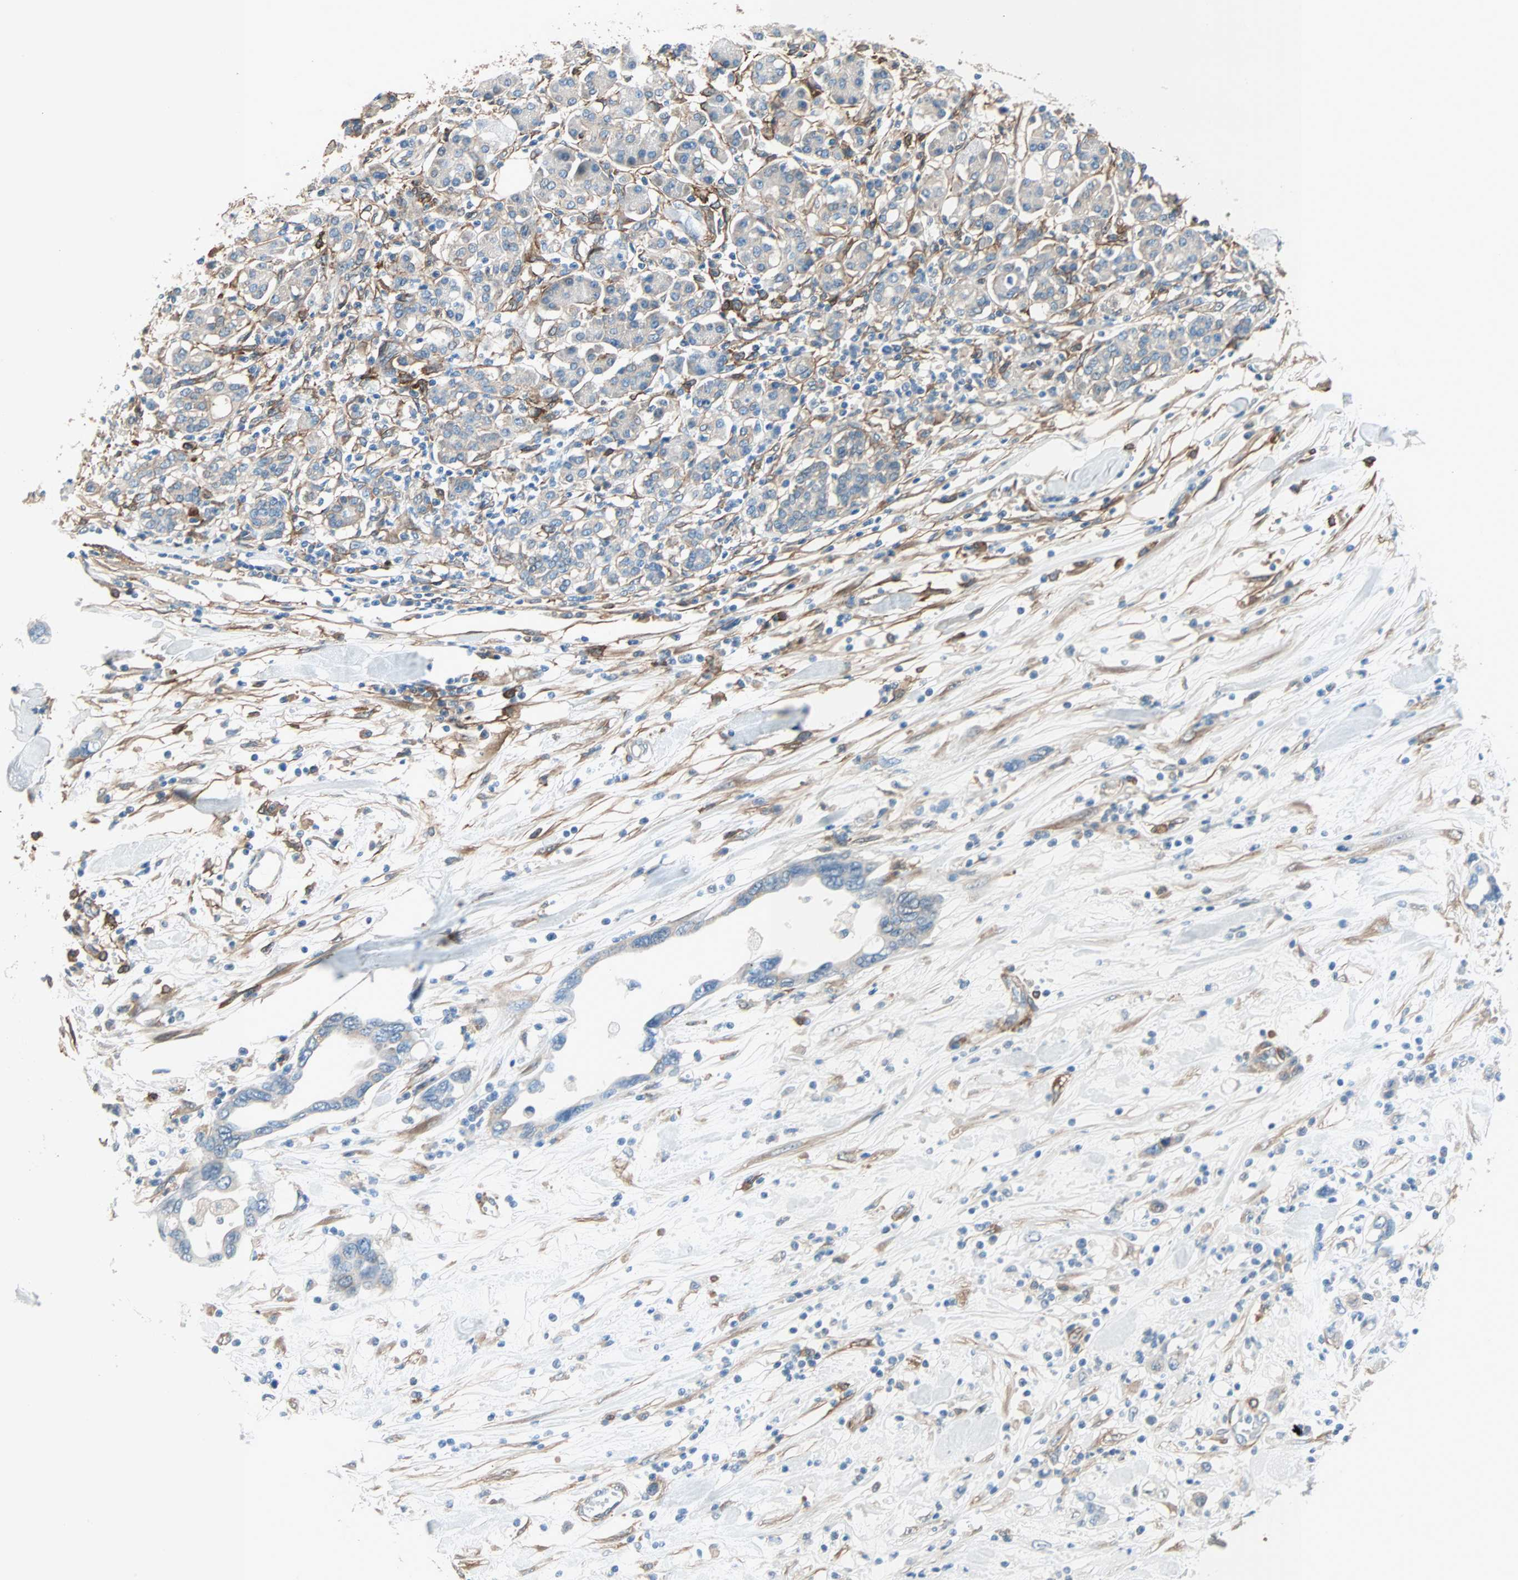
{"staining": {"intensity": "weak", "quantity": ">75%", "location": "cytoplasmic/membranous"}, "tissue": "pancreatic cancer", "cell_type": "Tumor cells", "image_type": "cancer", "snomed": [{"axis": "morphology", "description": "Adenocarcinoma, NOS"}, {"axis": "topography", "description": "Pancreas"}], "caption": "Immunohistochemical staining of pancreatic cancer demonstrates low levels of weak cytoplasmic/membranous positivity in about >75% of tumor cells.", "gene": "EPB41L2", "patient": {"sex": "female", "age": 57}}